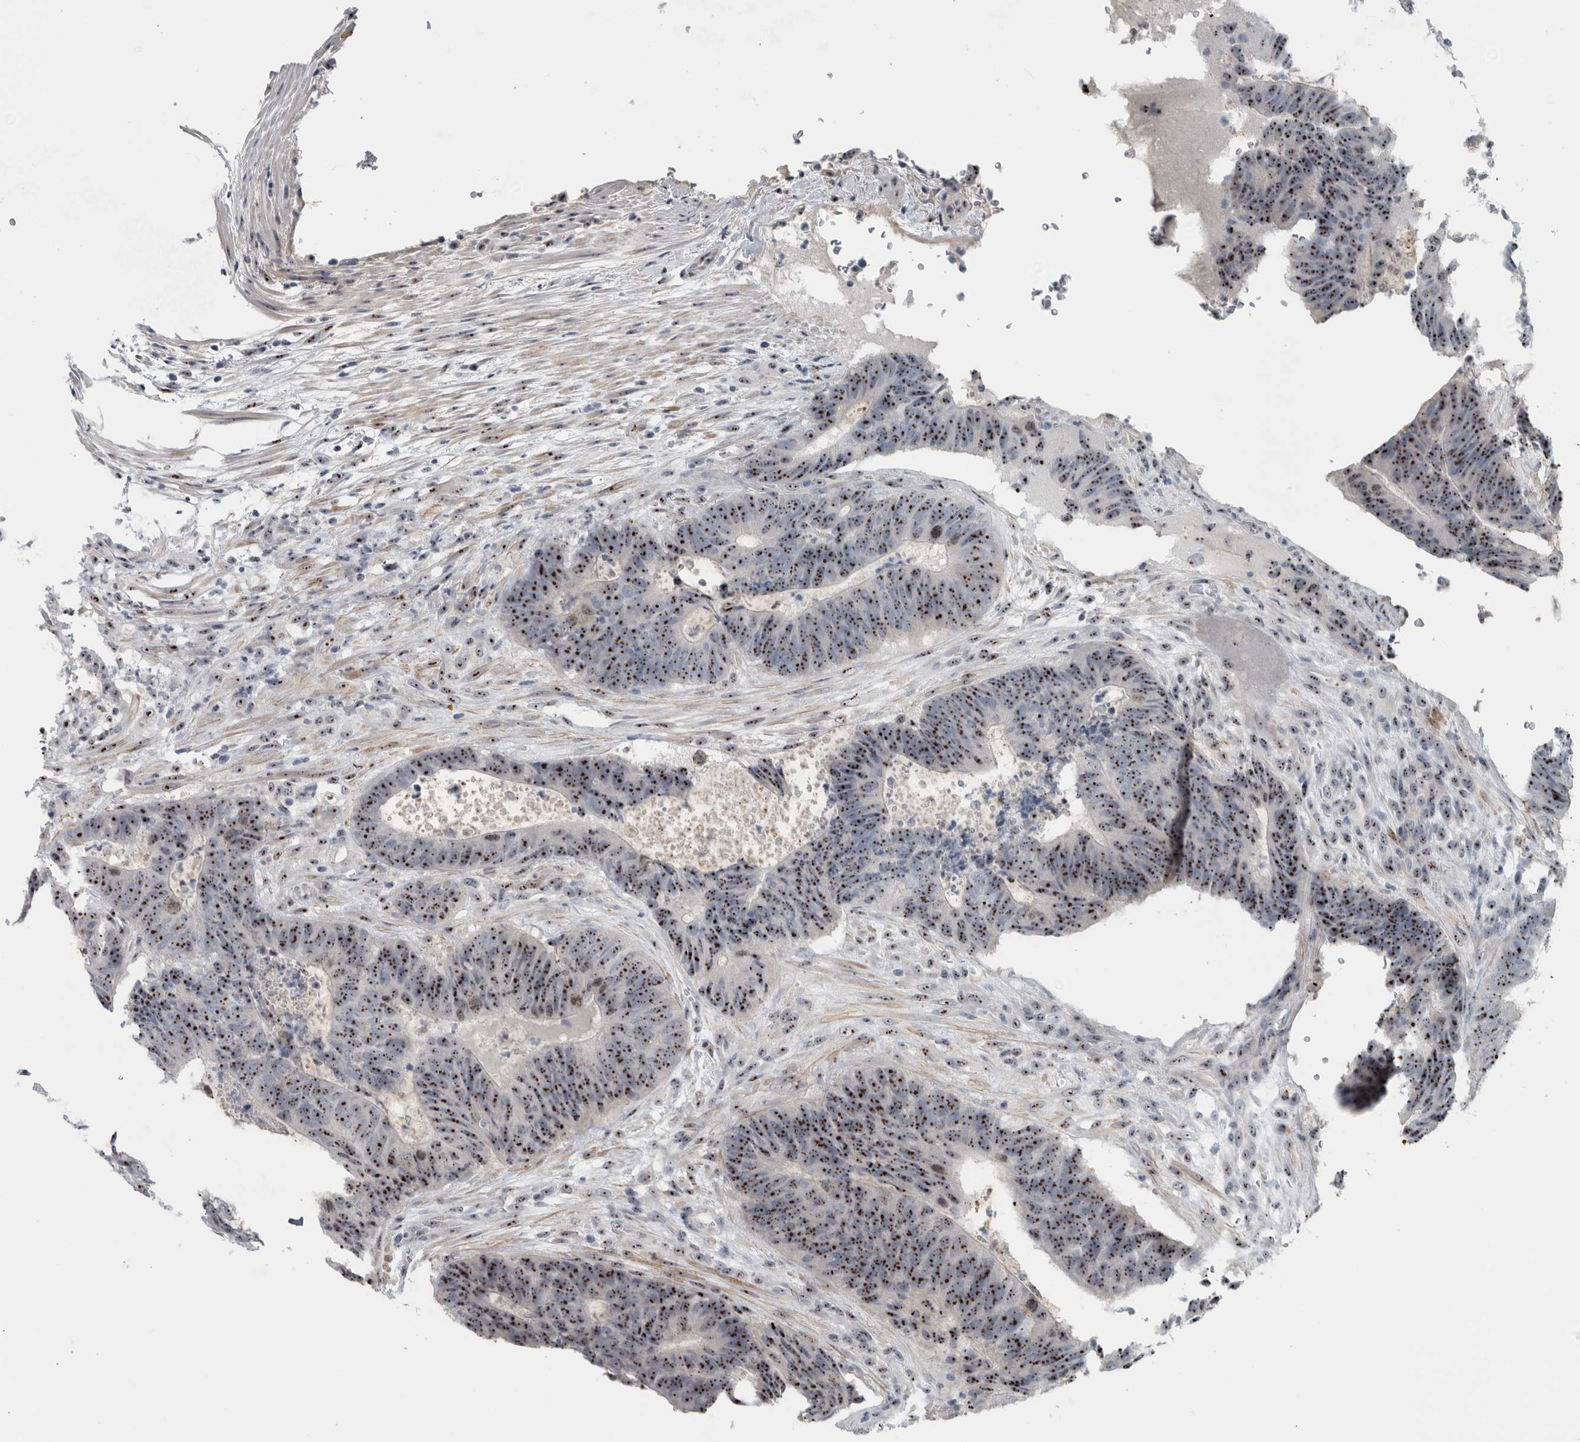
{"staining": {"intensity": "strong", "quantity": ">75%", "location": "nuclear"}, "tissue": "colorectal cancer", "cell_type": "Tumor cells", "image_type": "cancer", "snomed": [{"axis": "morphology", "description": "Adenocarcinoma, NOS"}, {"axis": "topography", "description": "Colon"}], "caption": "This micrograph shows colorectal cancer (adenocarcinoma) stained with IHC to label a protein in brown. The nuclear of tumor cells show strong positivity for the protein. Nuclei are counter-stained blue.", "gene": "UTP6", "patient": {"sex": "male", "age": 56}}